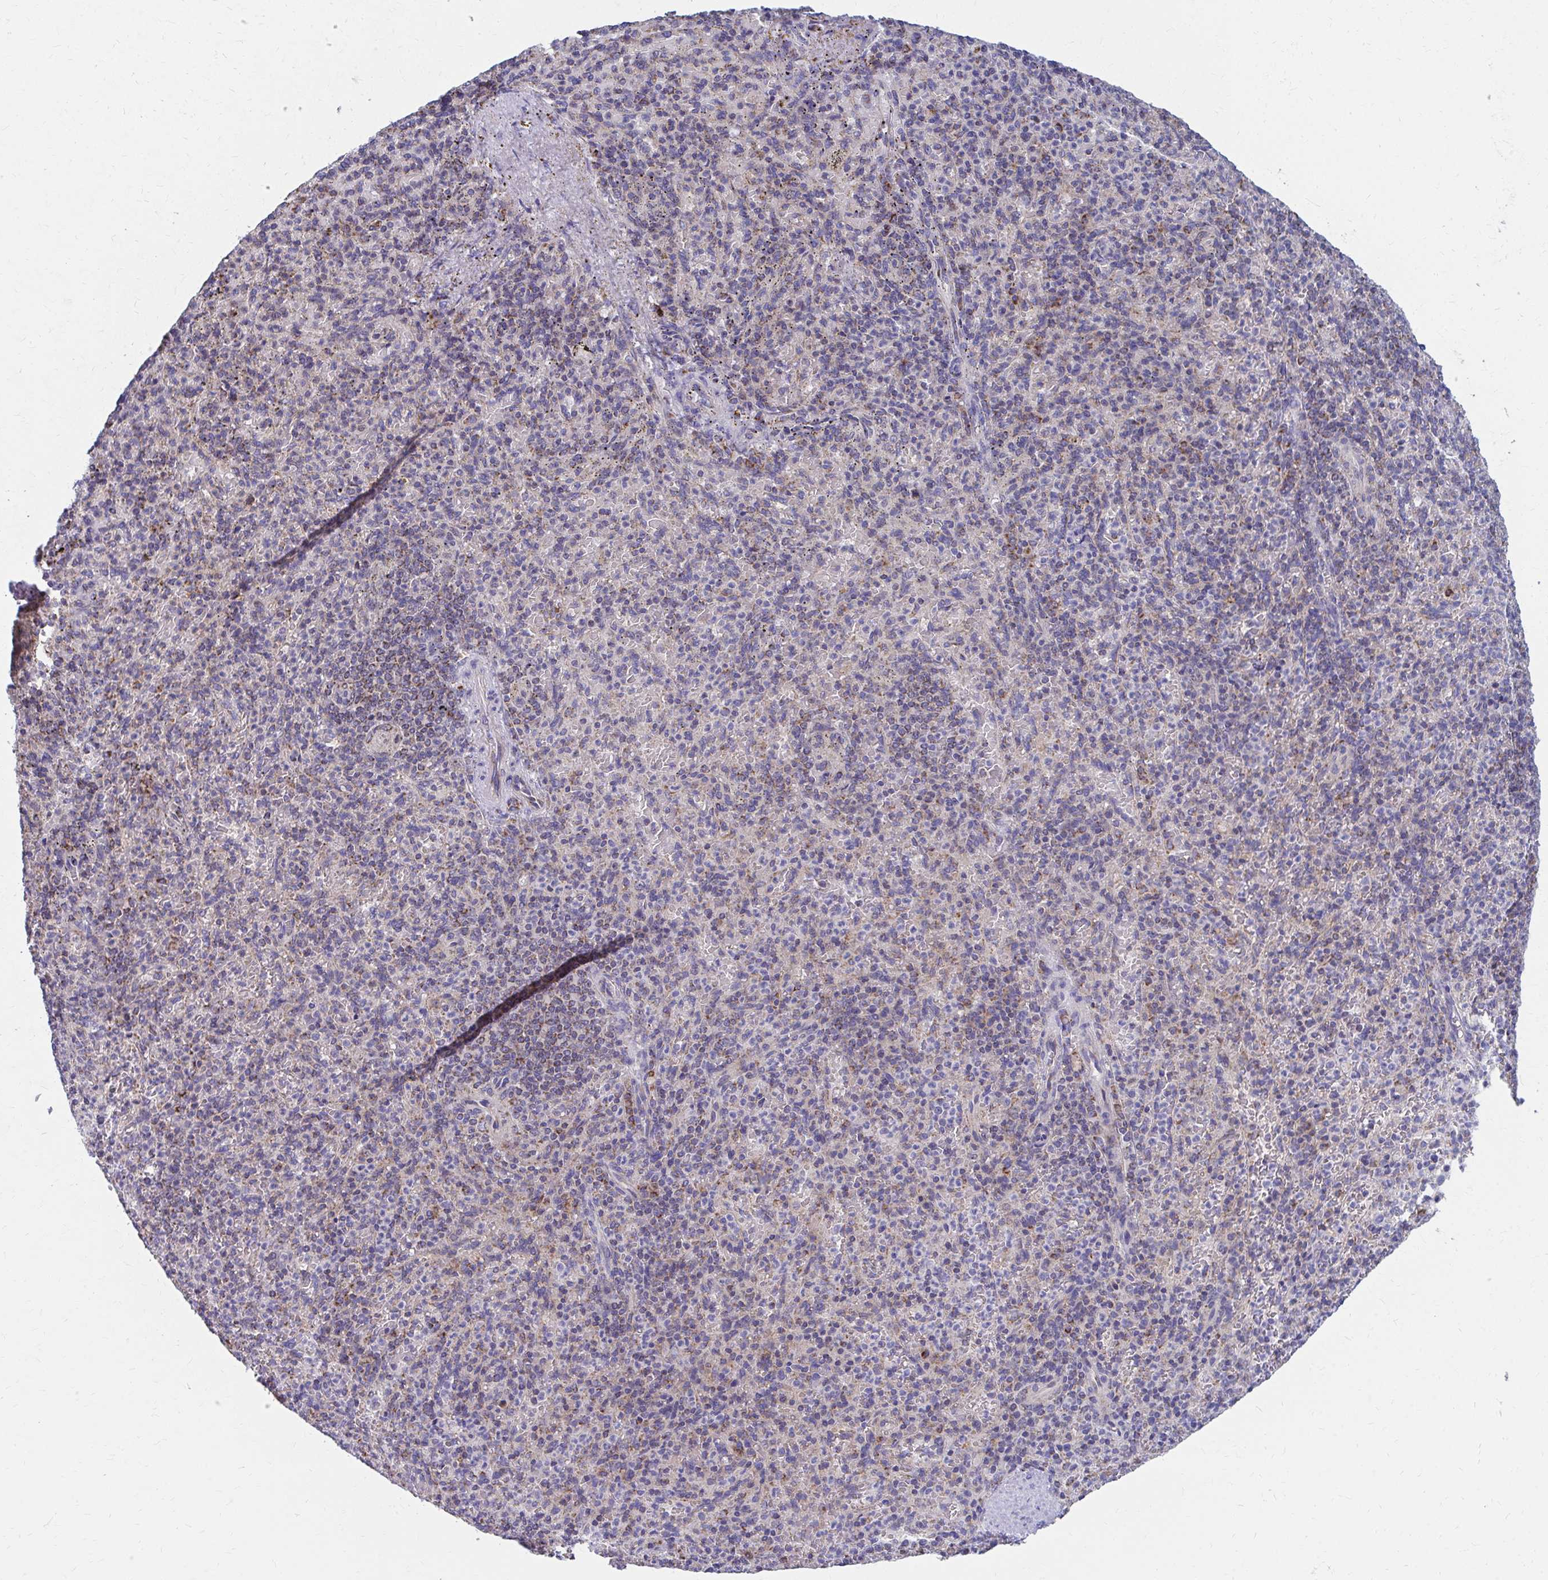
{"staining": {"intensity": "weak", "quantity": "25%-75%", "location": "cytoplasmic/membranous"}, "tissue": "spleen", "cell_type": "Cells in red pulp", "image_type": "normal", "snomed": [{"axis": "morphology", "description": "Normal tissue, NOS"}, {"axis": "topography", "description": "Spleen"}], "caption": "High-power microscopy captured an immunohistochemistry histopathology image of benign spleen, revealing weak cytoplasmic/membranous positivity in approximately 25%-75% of cells in red pulp.", "gene": "RCC1L", "patient": {"sex": "female", "age": 74}}